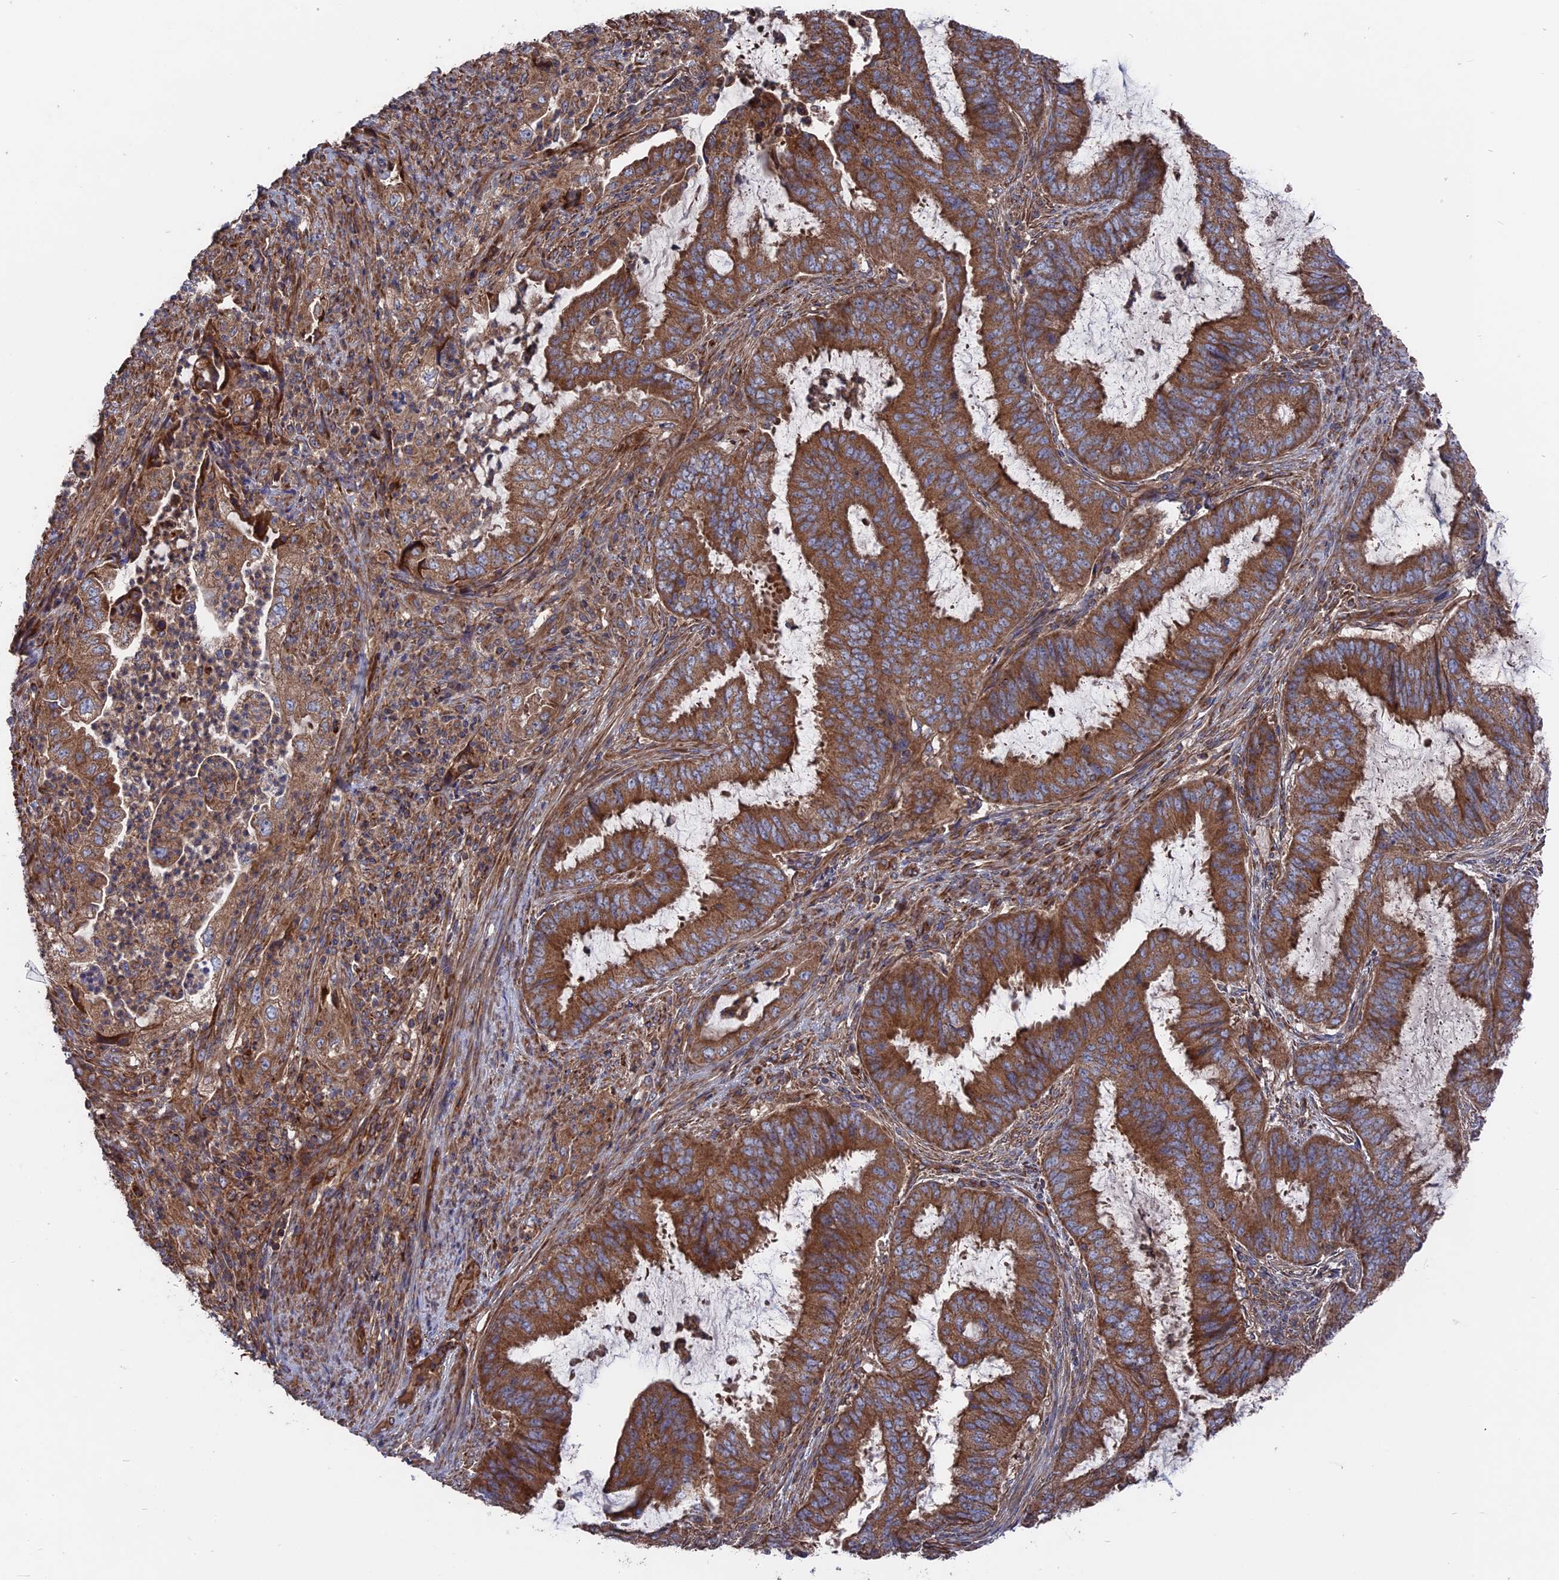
{"staining": {"intensity": "strong", "quantity": ">75%", "location": "cytoplasmic/membranous"}, "tissue": "endometrial cancer", "cell_type": "Tumor cells", "image_type": "cancer", "snomed": [{"axis": "morphology", "description": "Adenocarcinoma, NOS"}, {"axis": "topography", "description": "Endometrium"}], "caption": "Endometrial cancer (adenocarcinoma) stained with a brown dye displays strong cytoplasmic/membranous positive staining in about >75% of tumor cells.", "gene": "TELO2", "patient": {"sex": "female", "age": 51}}